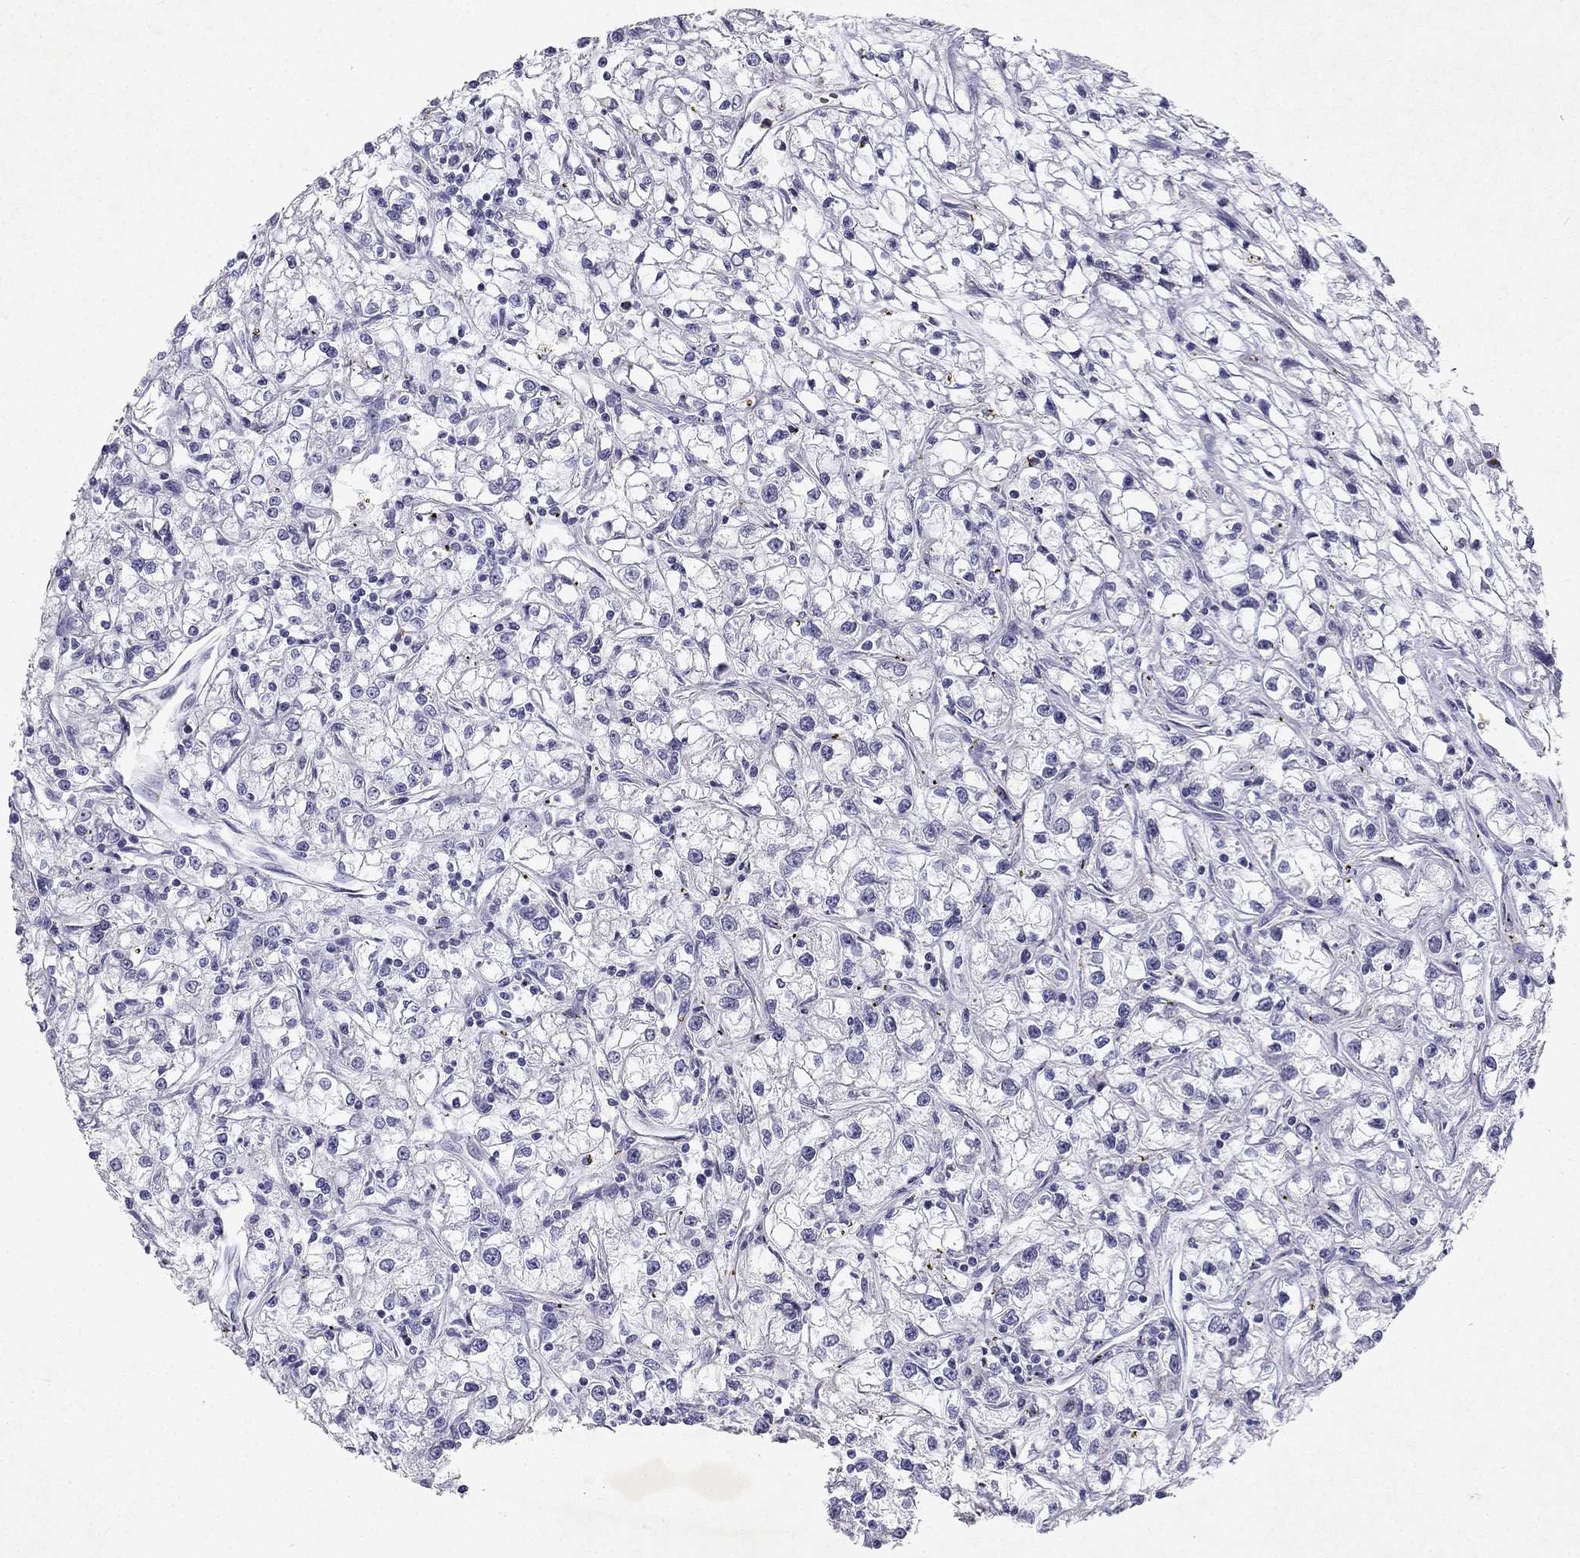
{"staining": {"intensity": "negative", "quantity": "none", "location": "none"}, "tissue": "renal cancer", "cell_type": "Tumor cells", "image_type": "cancer", "snomed": [{"axis": "morphology", "description": "Adenocarcinoma, NOS"}, {"axis": "topography", "description": "Kidney"}], "caption": "Tumor cells show no significant staining in adenocarcinoma (renal).", "gene": "SLC6A4", "patient": {"sex": "female", "age": 59}}